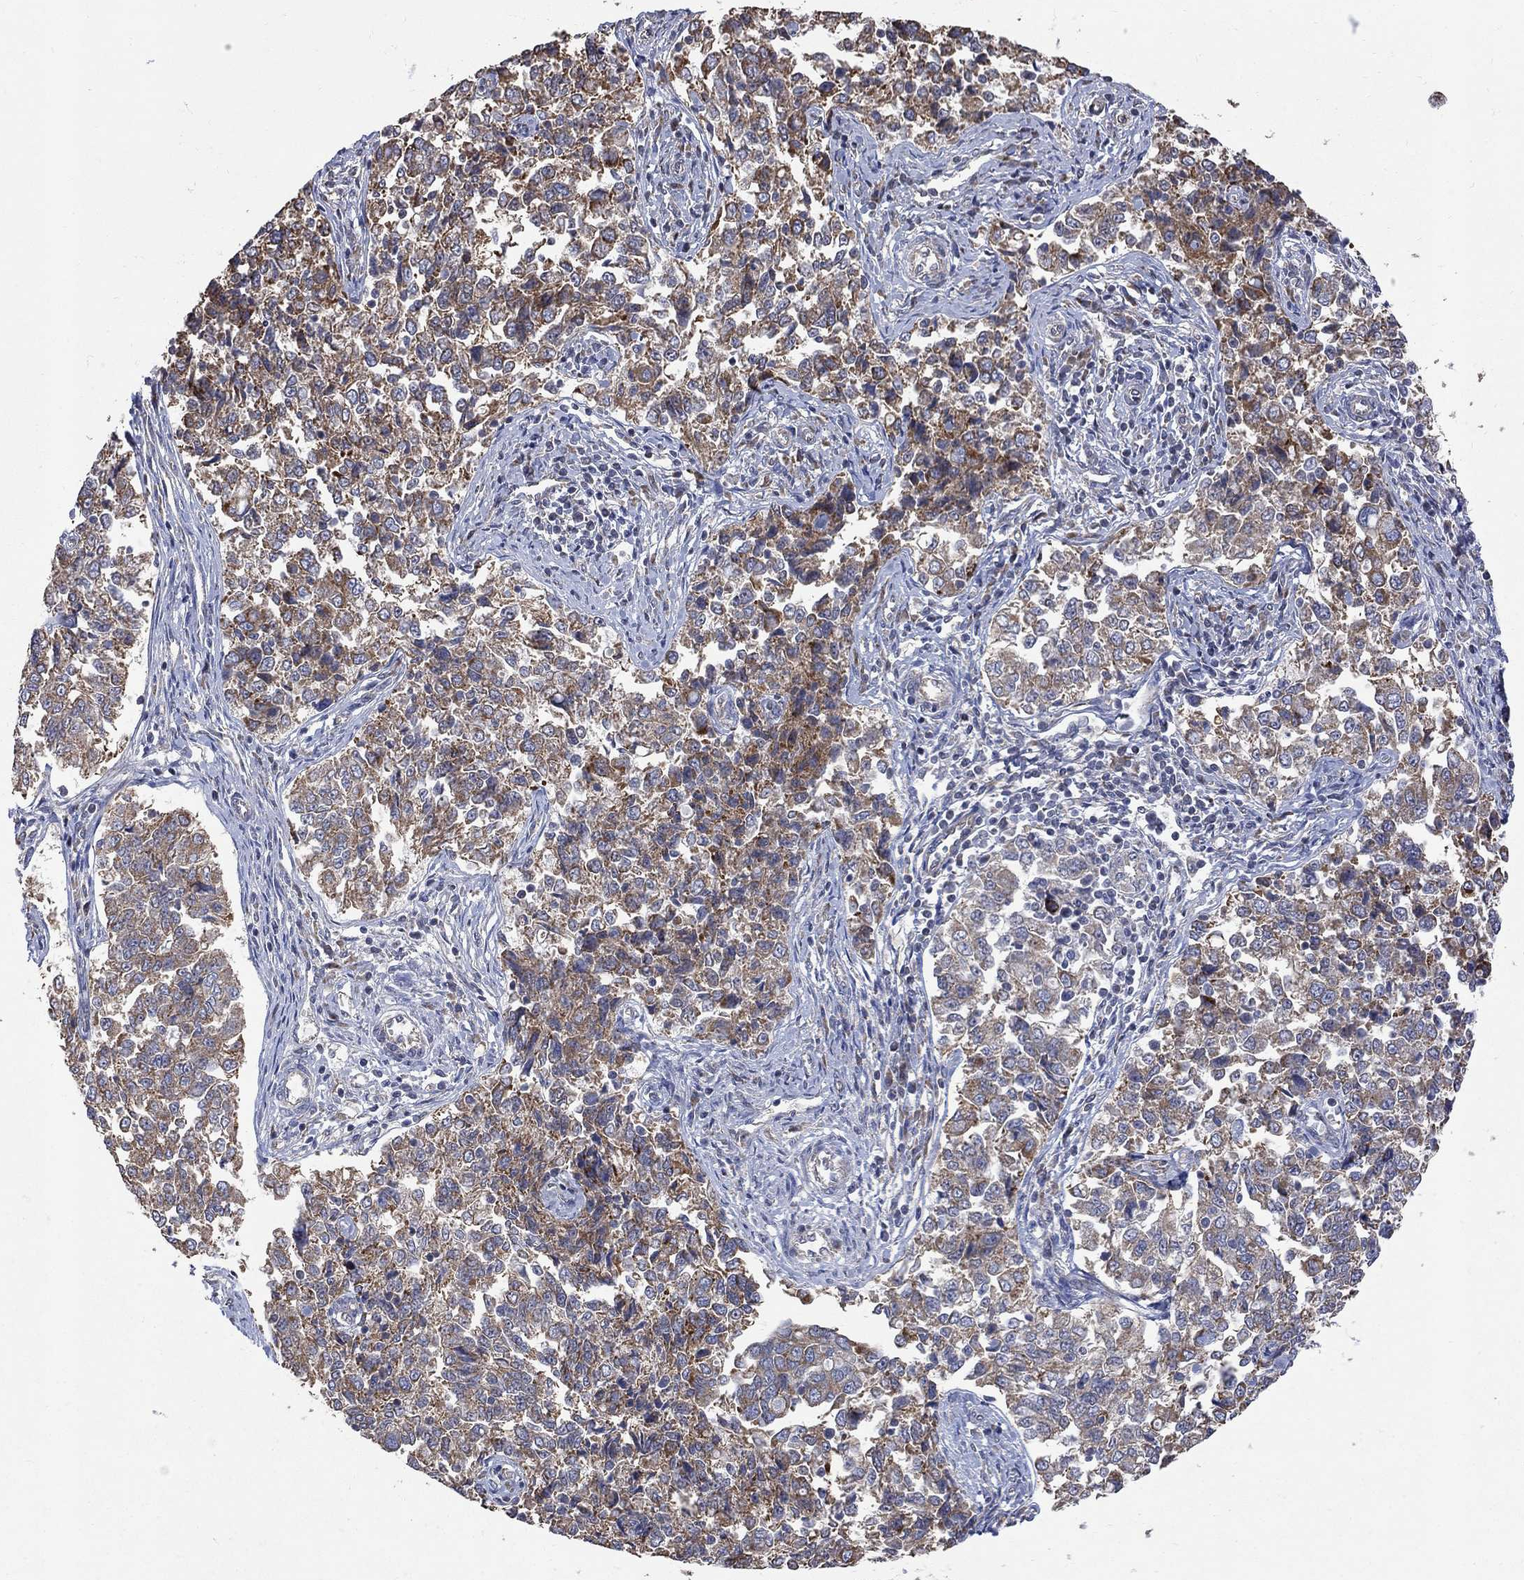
{"staining": {"intensity": "moderate", "quantity": ">75%", "location": "cytoplasmic/membranous"}, "tissue": "endometrial cancer", "cell_type": "Tumor cells", "image_type": "cancer", "snomed": [{"axis": "morphology", "description": "Adenocarcinoma, NOS"}, {"axis": "topography", "description": "Endometrium"}], "caption": "Endometrial cancer (adenocarcinoma) tissue shows moderate cytoplasmic/membranous expression in about >75% of tumor cells", "gene": "ANKRA2", "patient": {"sex": "female", "age": 43}}